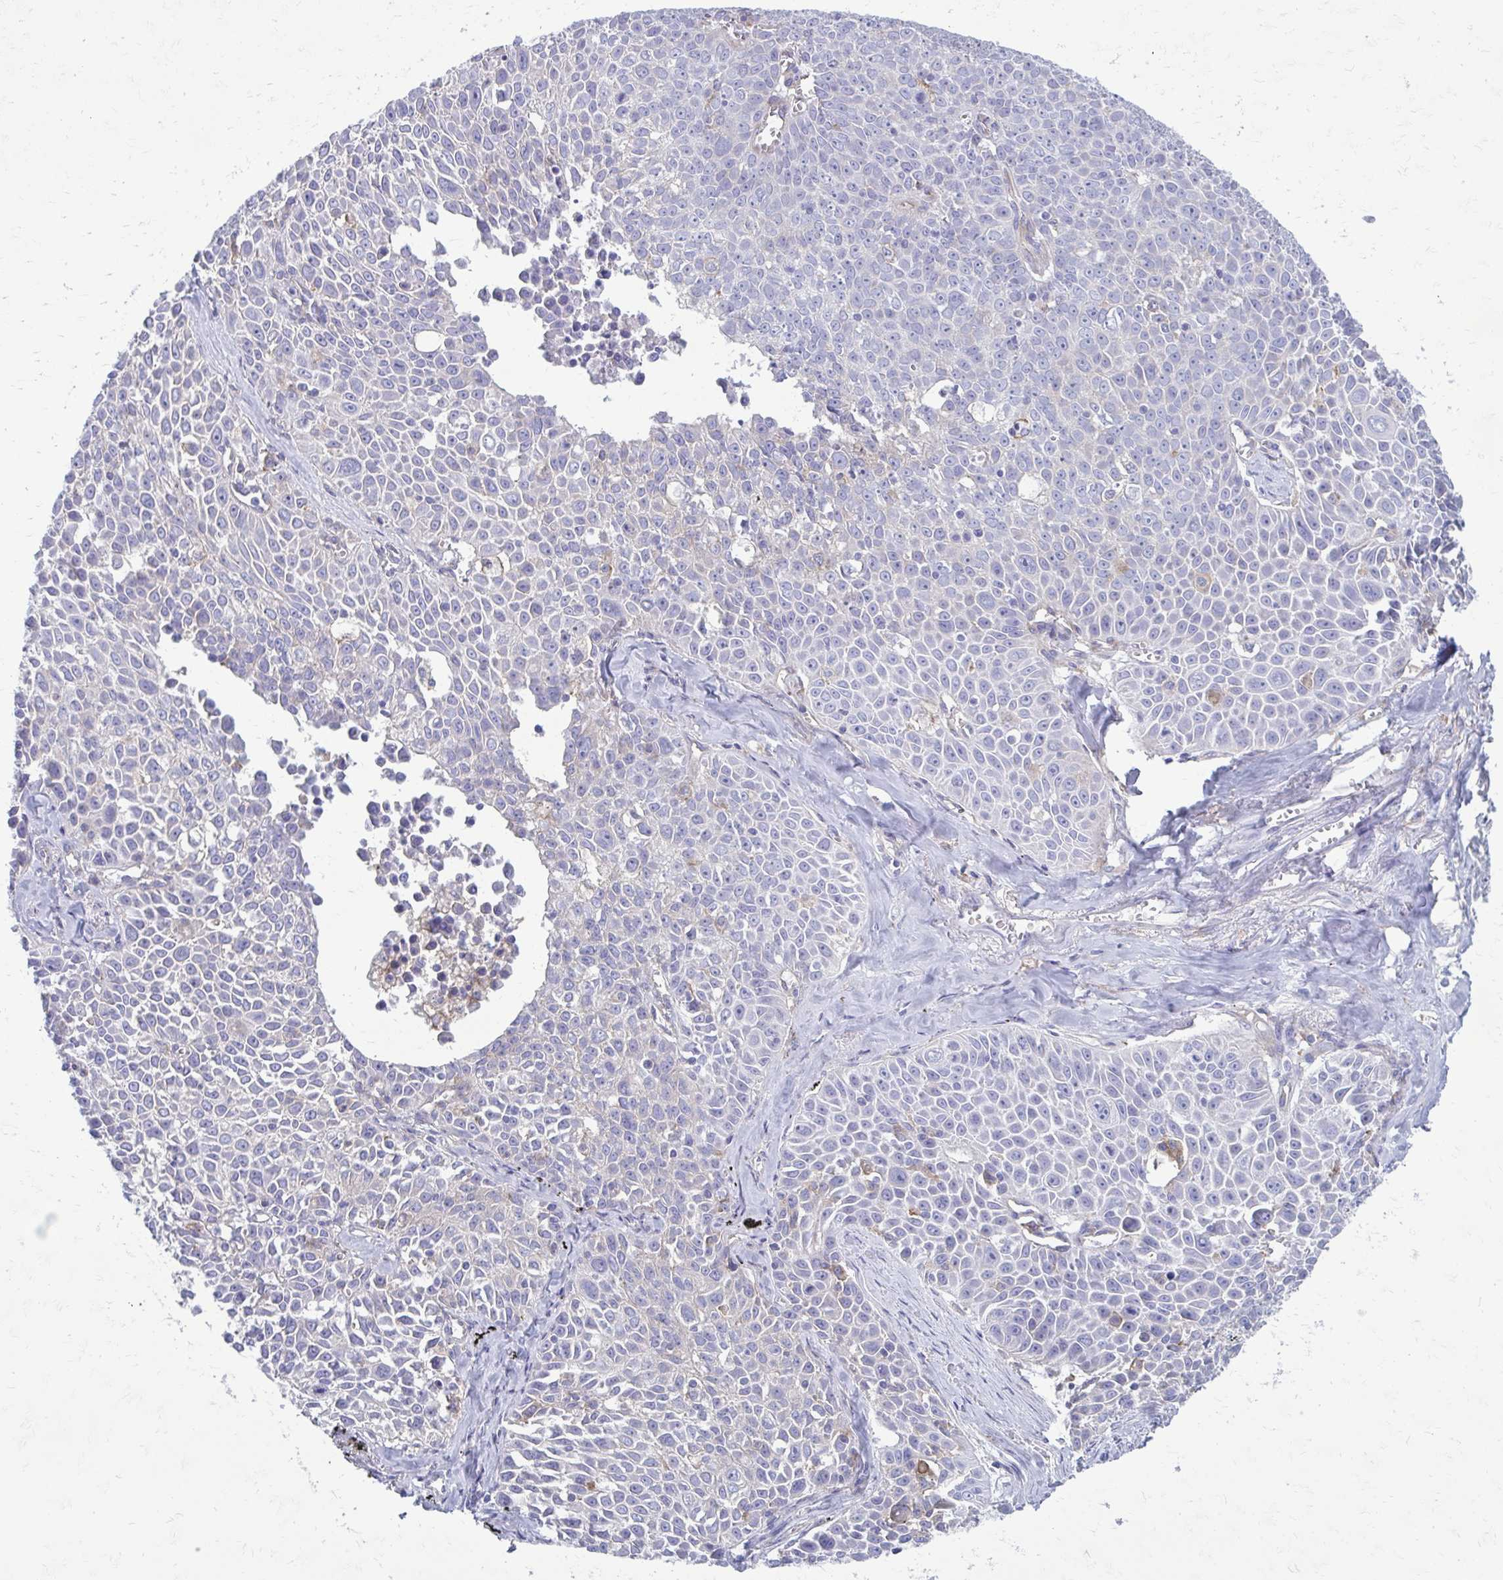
{"staining": {"intensity": "negative", "quantity": "none", "location": "none"}, "tissue": "lung cancer", "cell_type": "Tumor cells", "image_type": "cancer", "snomed": [{"axis": "morphology", "description": "Squamous cell carcinoma, NOS"}, {"axis": "morphology", "description": "Squamous cell carcinoma, metastatic, NOS"}, {"axis": "topography", "description": "Lymph node"}, {"axis": "topography", "description": "Lung"}], "caption": "Immunohistochemical staining of human lung cancer displays no significant expression in tumor cells.", "gene": "CLTA", "patient": {"sex": "female", "age": 62}}